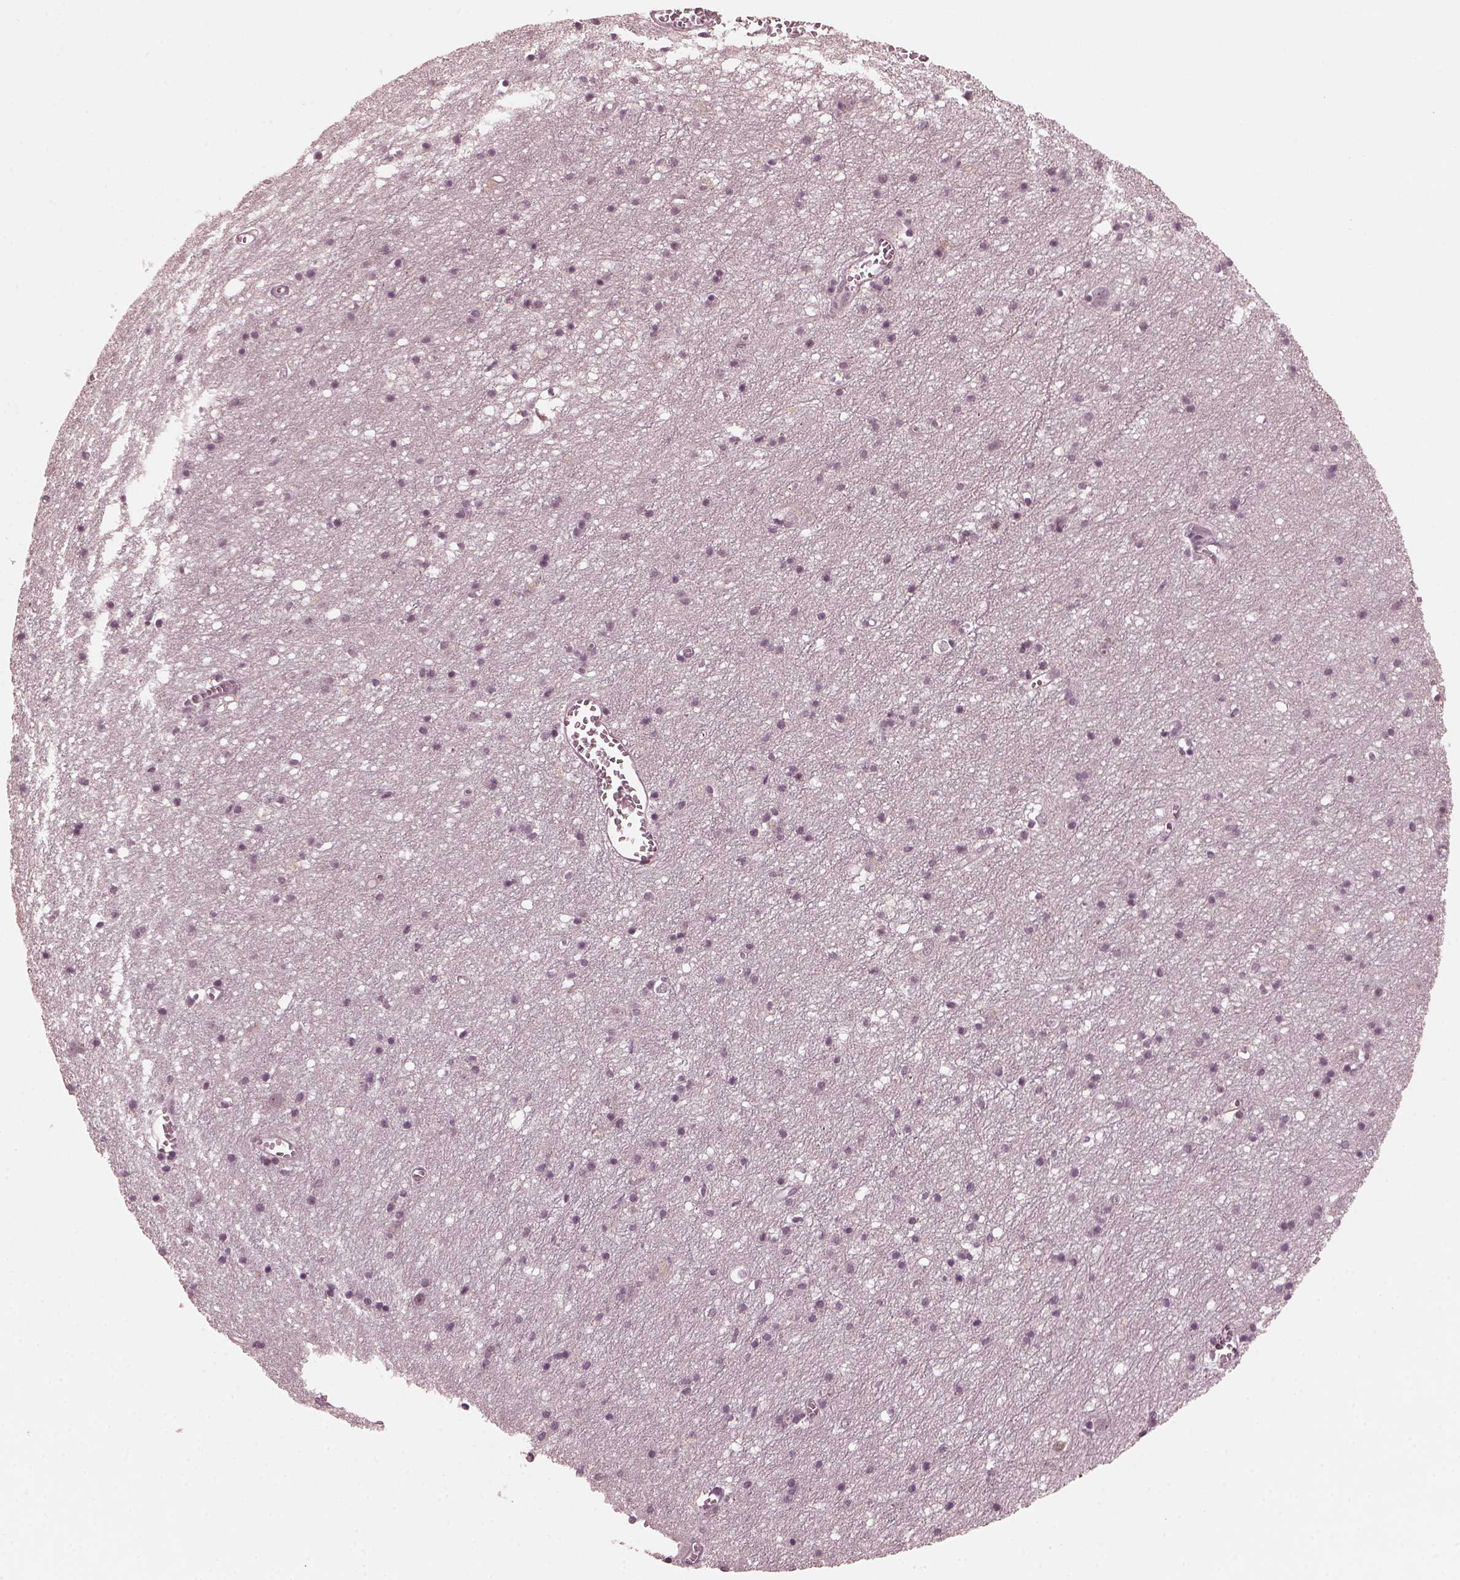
{"staining": {"intensity": "negative", "quantity": "none", "location": "none"}, "tissue": "cerebral cortex", "cell_type": "Endothelial cells", "image_type": "normal", "snomed": [{"axis": "morphology", "description": "Normal tissue, NOS"}, {"axis": "topography", "description": "Cerebral cortex"}], "caption": "An immunohistochemistry (IHC) image of benign cerebral cortex is shown. There is no staining in endothelial cells of cerebral cortex. The staining is performed using DAB brown chromogen with nuclei counter-stained in using hematoxylin.", "gene": "TRIB3", "patient": {"sex": "male", "age": 70}}